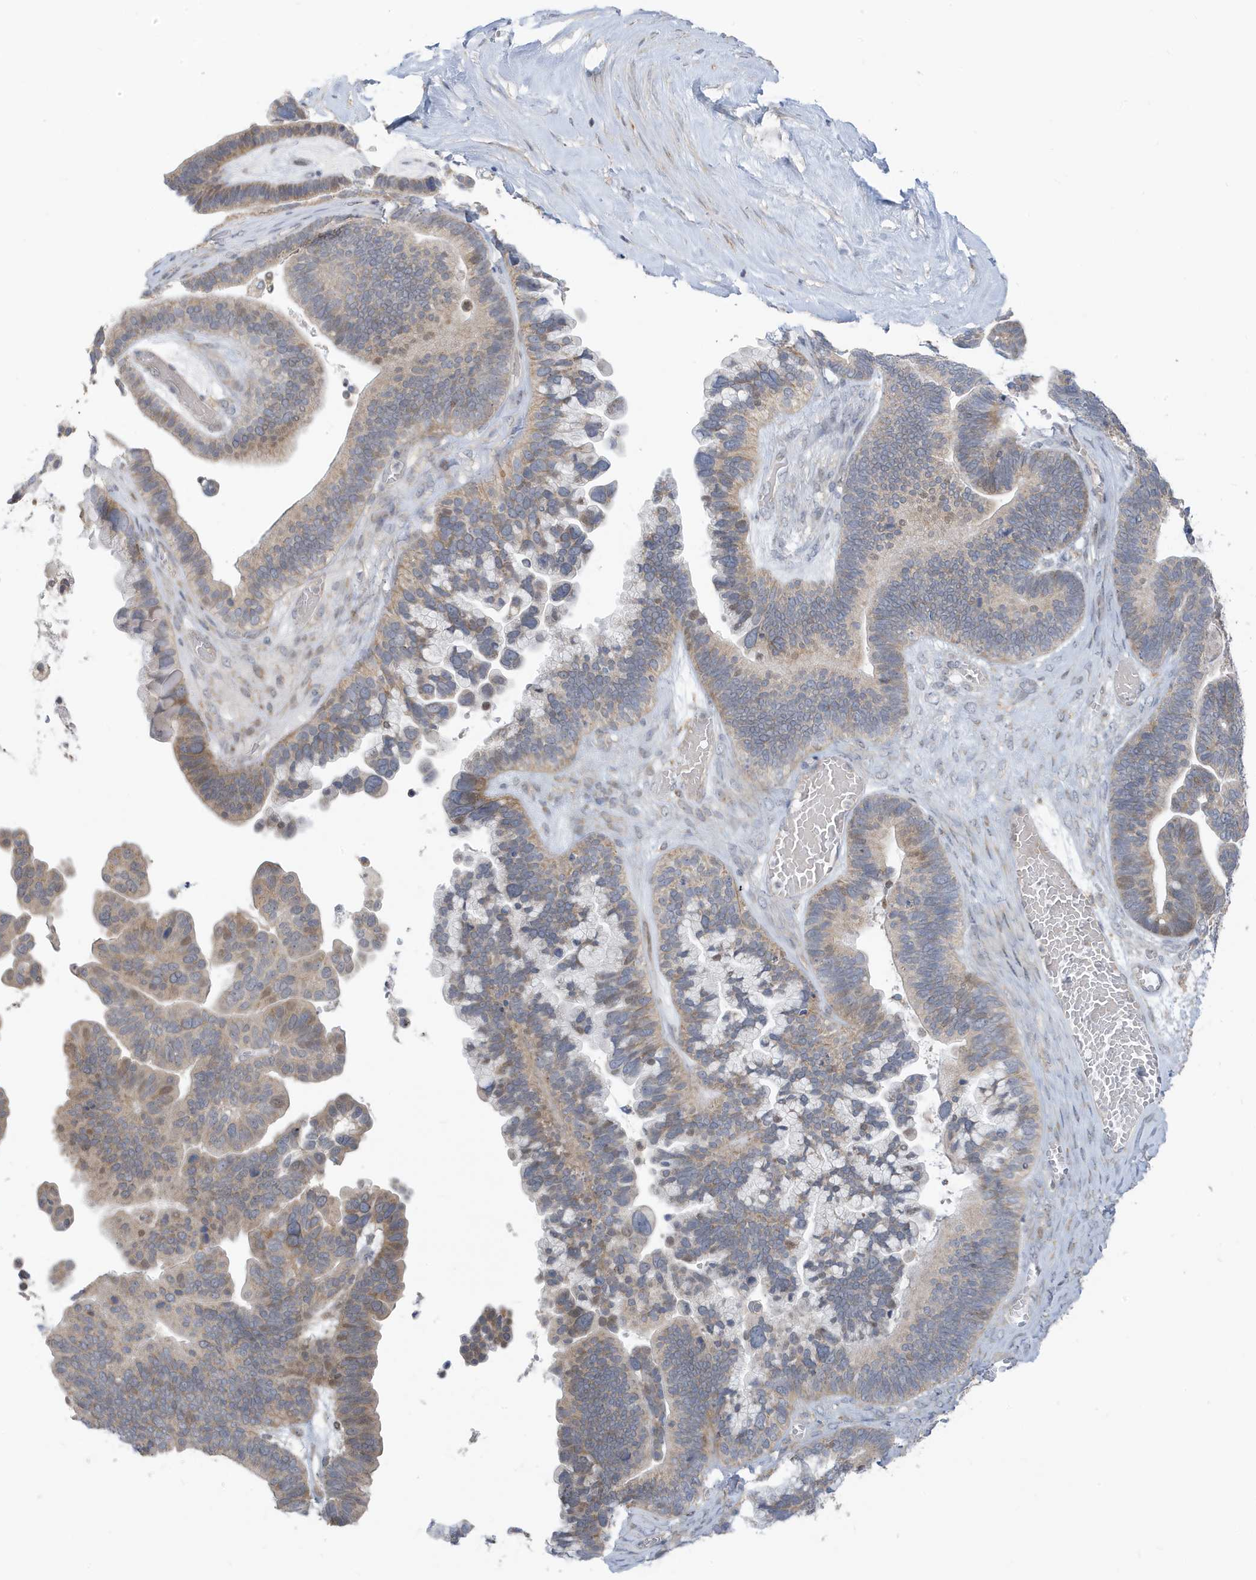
{"staining": {"intensity": "weak", "quantity": "25%-75%", "location": "cytoplasmic/membranous"}, "tissue": "ovarian cancer", "cell_type": "Tumor cells", "image_type": "cancer", "snomed": [{"axis": "morphology", "description": "Cystadenocarcinoma, serous, NOS"}, {"axis": "topography", "description": "Ovary"}], "caption": "Protein analysis of ovarian cancer tissue shows weak cytoplasmic/membranous expression in approximately 25%-75% of tumor cells.", "gene": "ATP13A5", "patient": {"sex": "female", "age": 56}}